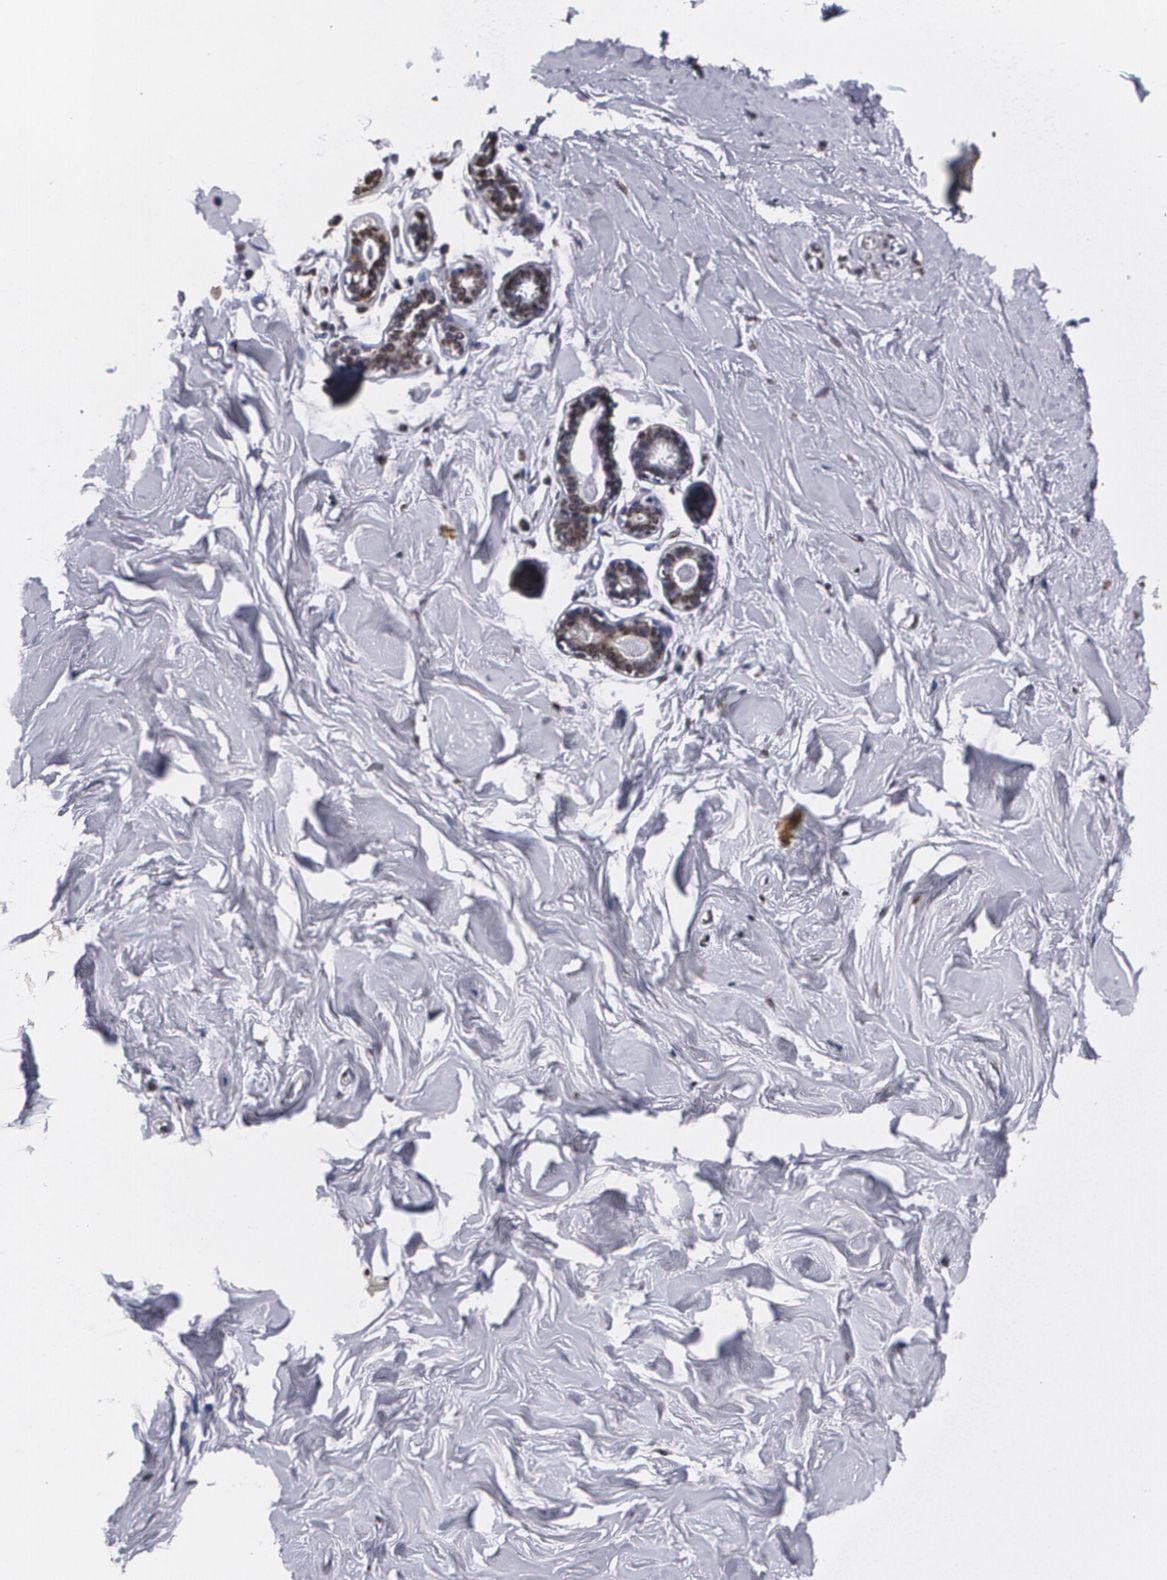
{"staining": {"intensity": "negative", "quantity": "none", "location": "none"}, "tissue": "breast", "cell_type": "Adipocytes", "image_type": "normal", "snomed": [{"axis": "morphology", "description": "Normal tissue, NOS"}, {"axis": "topography", "description": "Breast"}], "caption": "The immunohistochemistry (IHC) micrograph has no significant positivity in adipocytes of breast.", "gene": "MVP", "patient": {"sex": "female", "age": 23}}